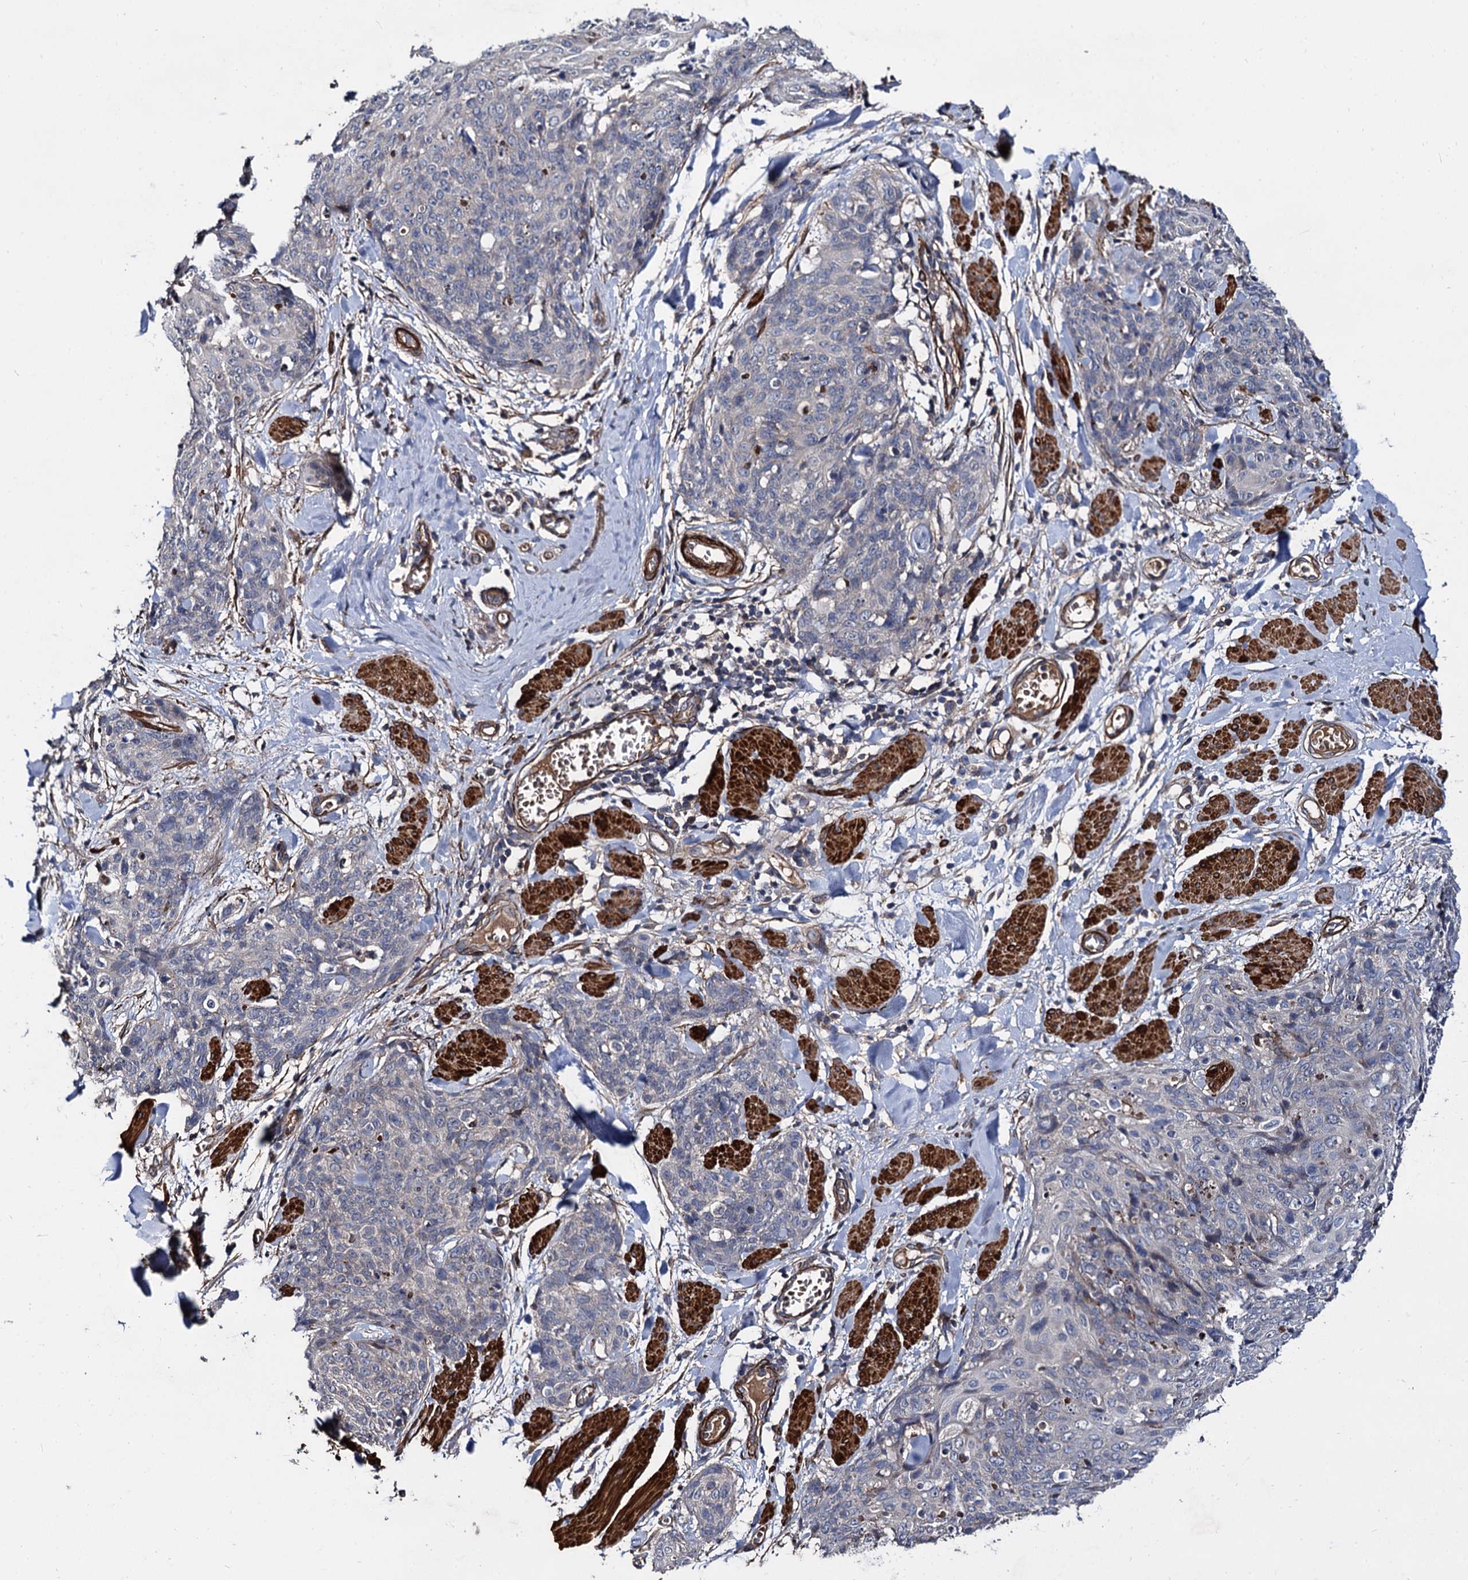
{"staining": {"intensity": "negative", "quantity": "none", "location": "none"}, "tissue": "skin cancer", "cell_type": "Tumor cells", "image_type": "cancer", "snomed": [{"axis": "morphology", "description": "Squamous cell carcinoma, NOS"}, {"axis": "topography", "description": "Skin"}, {"axis": "topography", "description": "Vulva"}], "caption": "The immunohistochemistry micrograph has no significant positivity in tumor cells of skin cancer tissue.", "gene": "ISM2", "patient": {"sex": "female", "age": 85}}